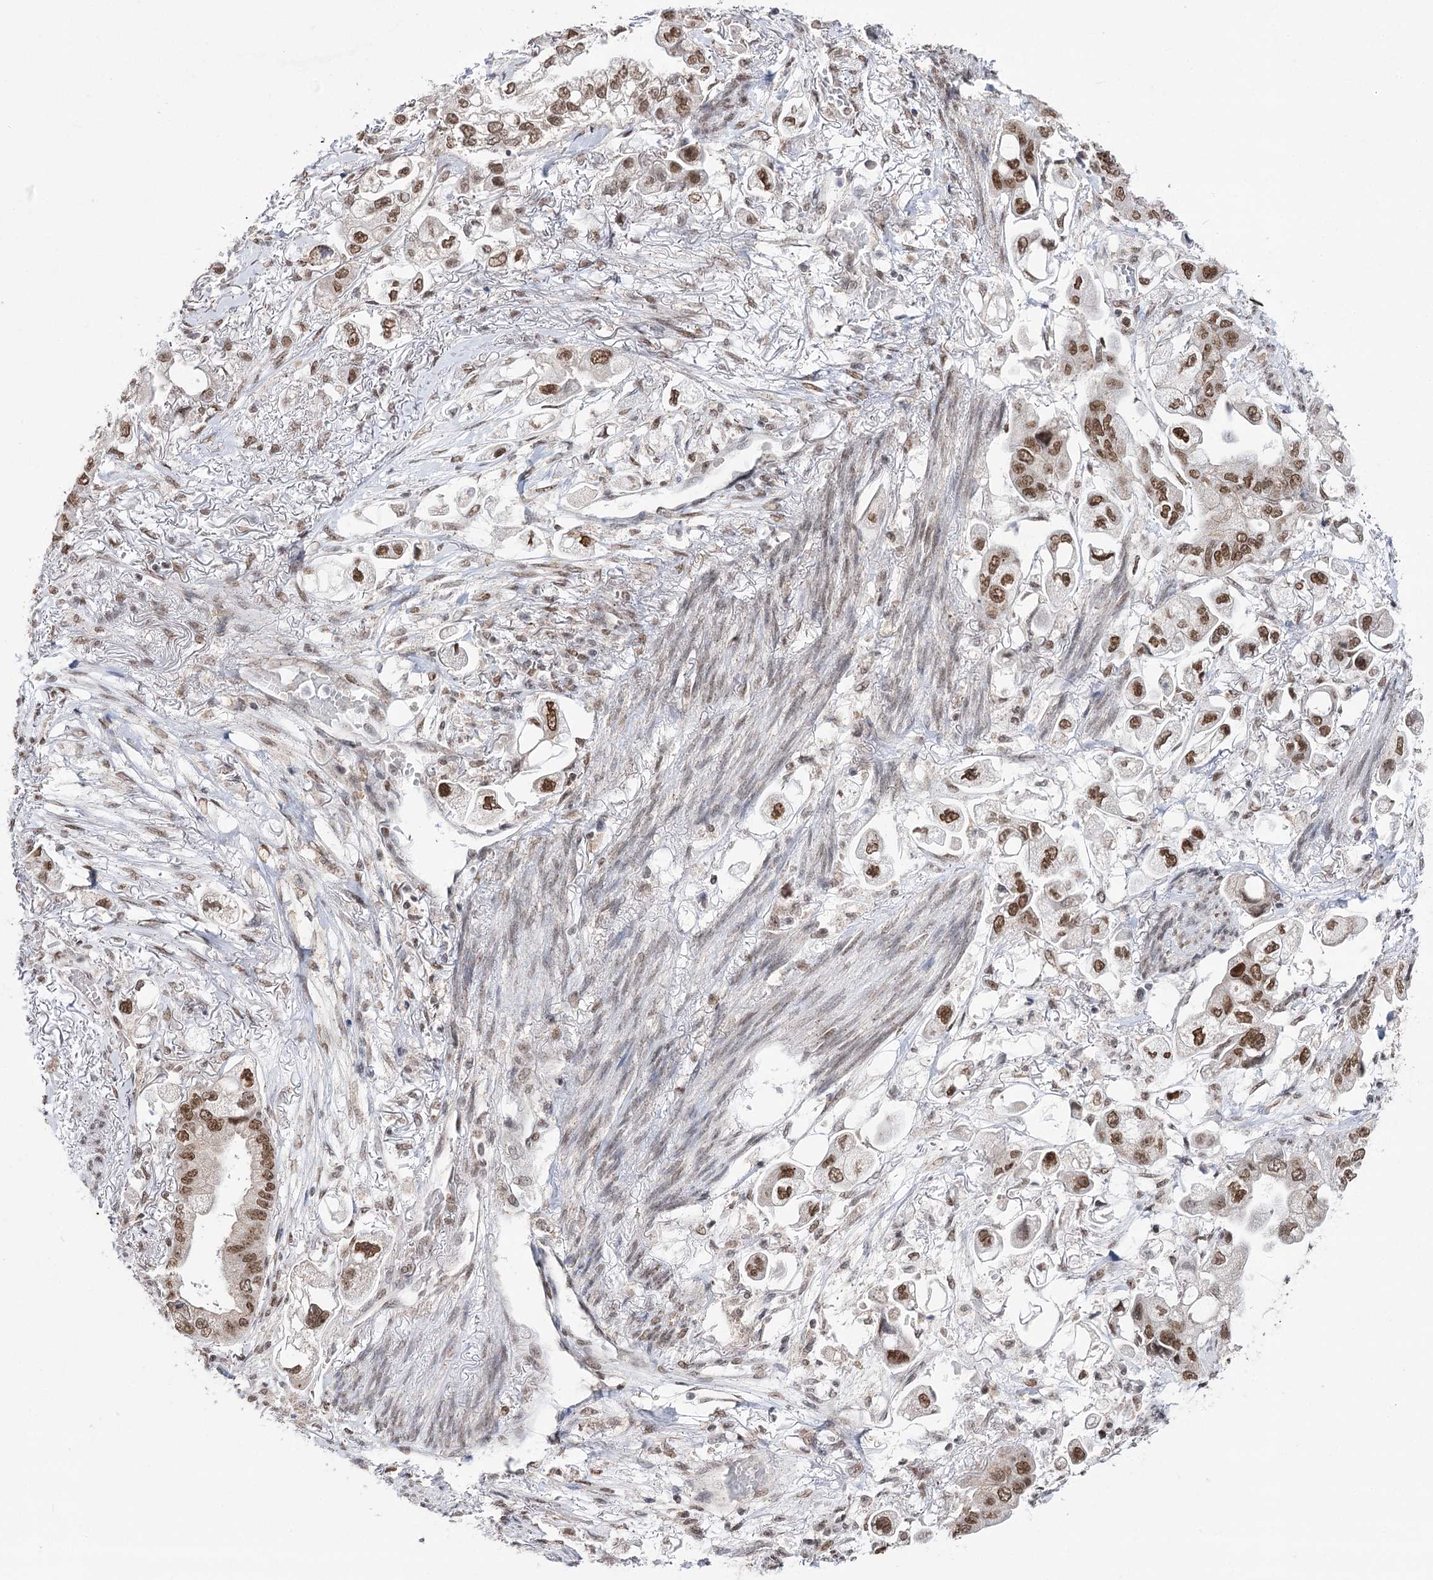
{"staining": {"intensity": "moderate", "quantity": ">75%", "location": "nuclear"}, "tissue": "stomach cancer", "cell_type": "Tumor cells", "image_type": "cancer", "snomed": [{"axis": "morphology", "description": "Adenocarcinoma, NOS"}, {"axis": "topography", "description": "Stomach"}], "caption": "Human stomach cancer stained for a protein (brown) exhibits moderate nuclear positive expression in about >75% of tumor cells.", "gene": "VGLL4", "patient": {"sex": "male", "age": 62}}